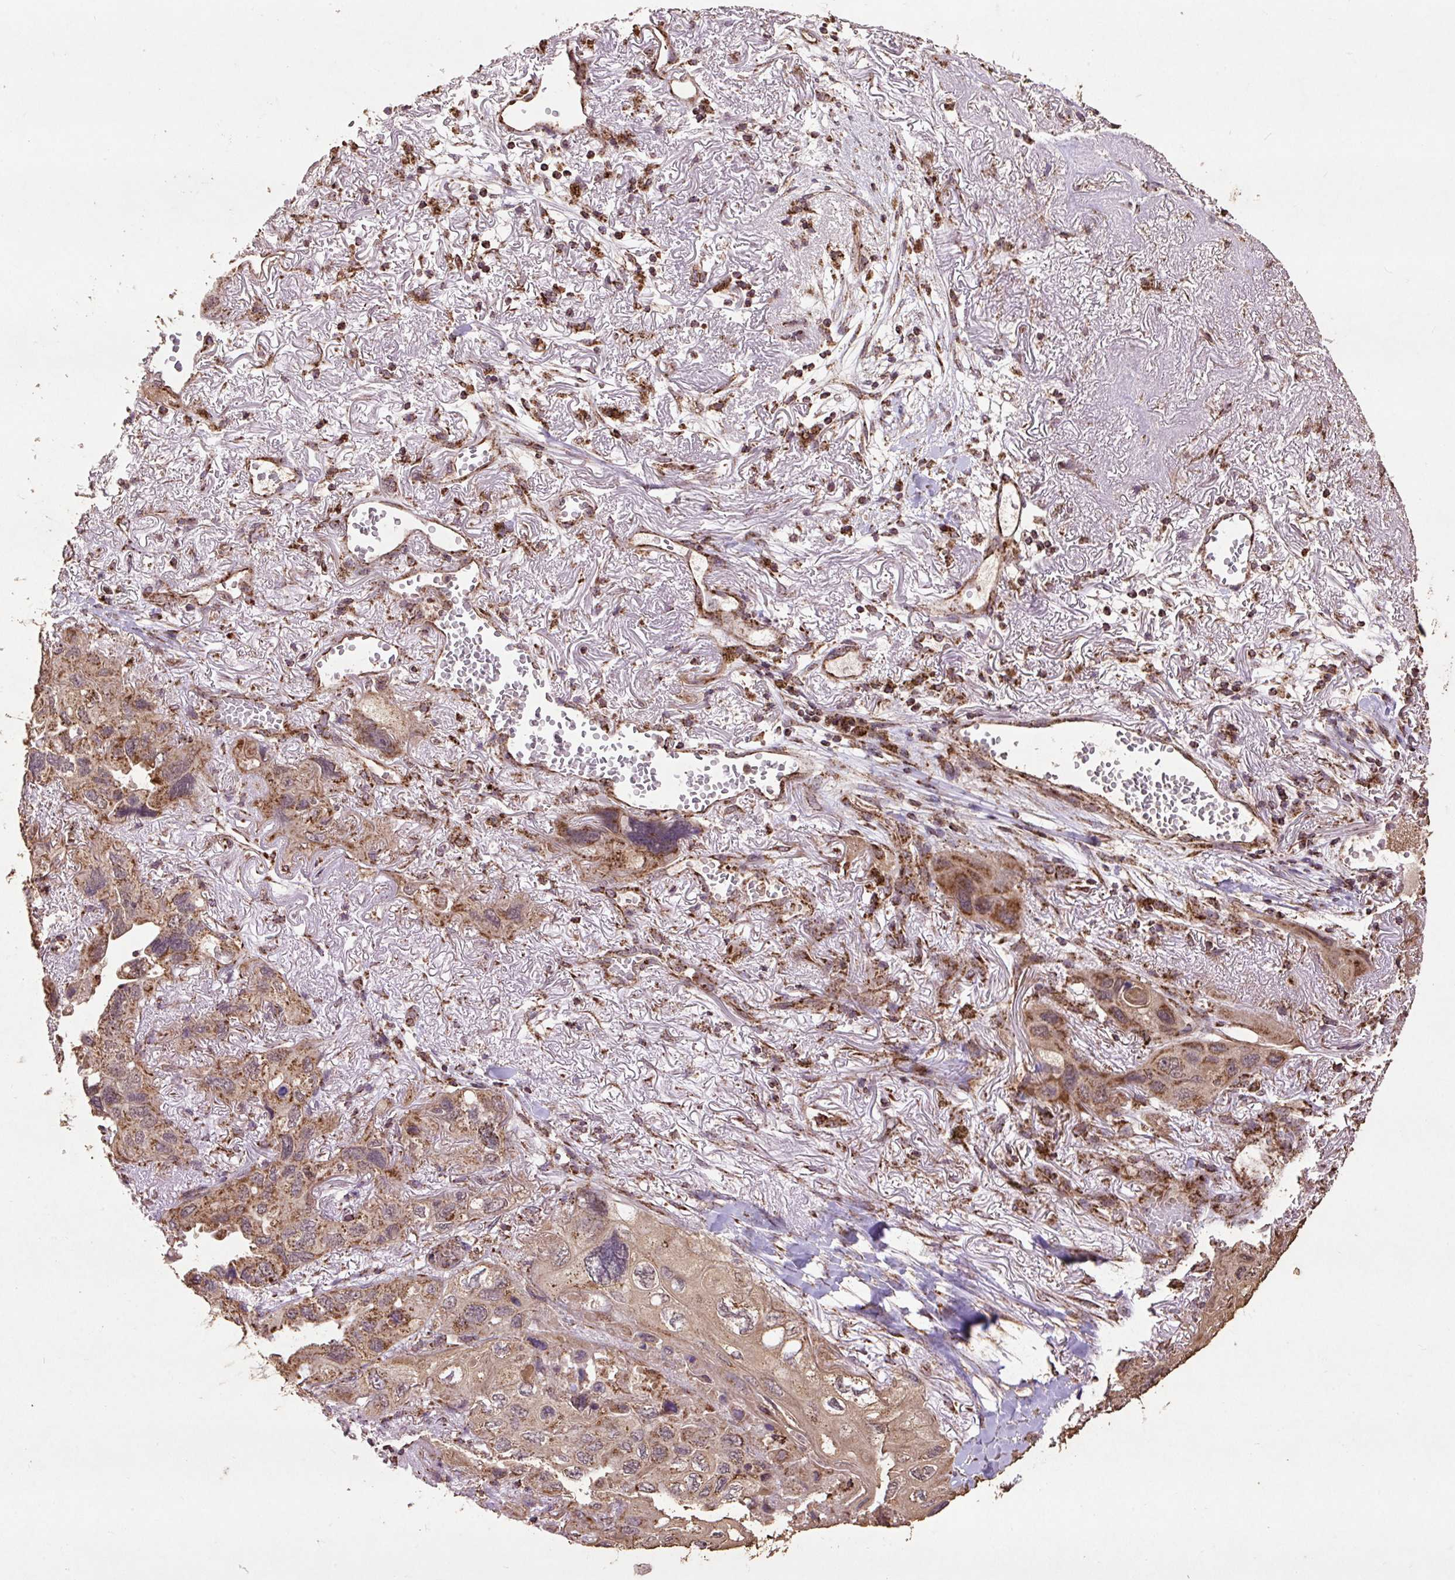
{"staining": {"intensity": "moderate", "quantity": ">75%", "location": "cytoplasmic/membranous"}, "tissue": "lung cancer", "cell_type": "Tumor cells", "image_type": "cancer", "snomed": [{"axis": "morphology", "description": "Squamous cell carcinoma, NOS"}, {"axis": "topography", "description": "Lung"}], "caption": "This micrograph exhibits immunohistochemistry (IHC) staining of lung cancer, with medium moderate cytoplasmic/membranous staining in approximately >75% of tumor cells.", "gene": "ATP5F1A", "patient": {"sex": "female", "age": 73}}